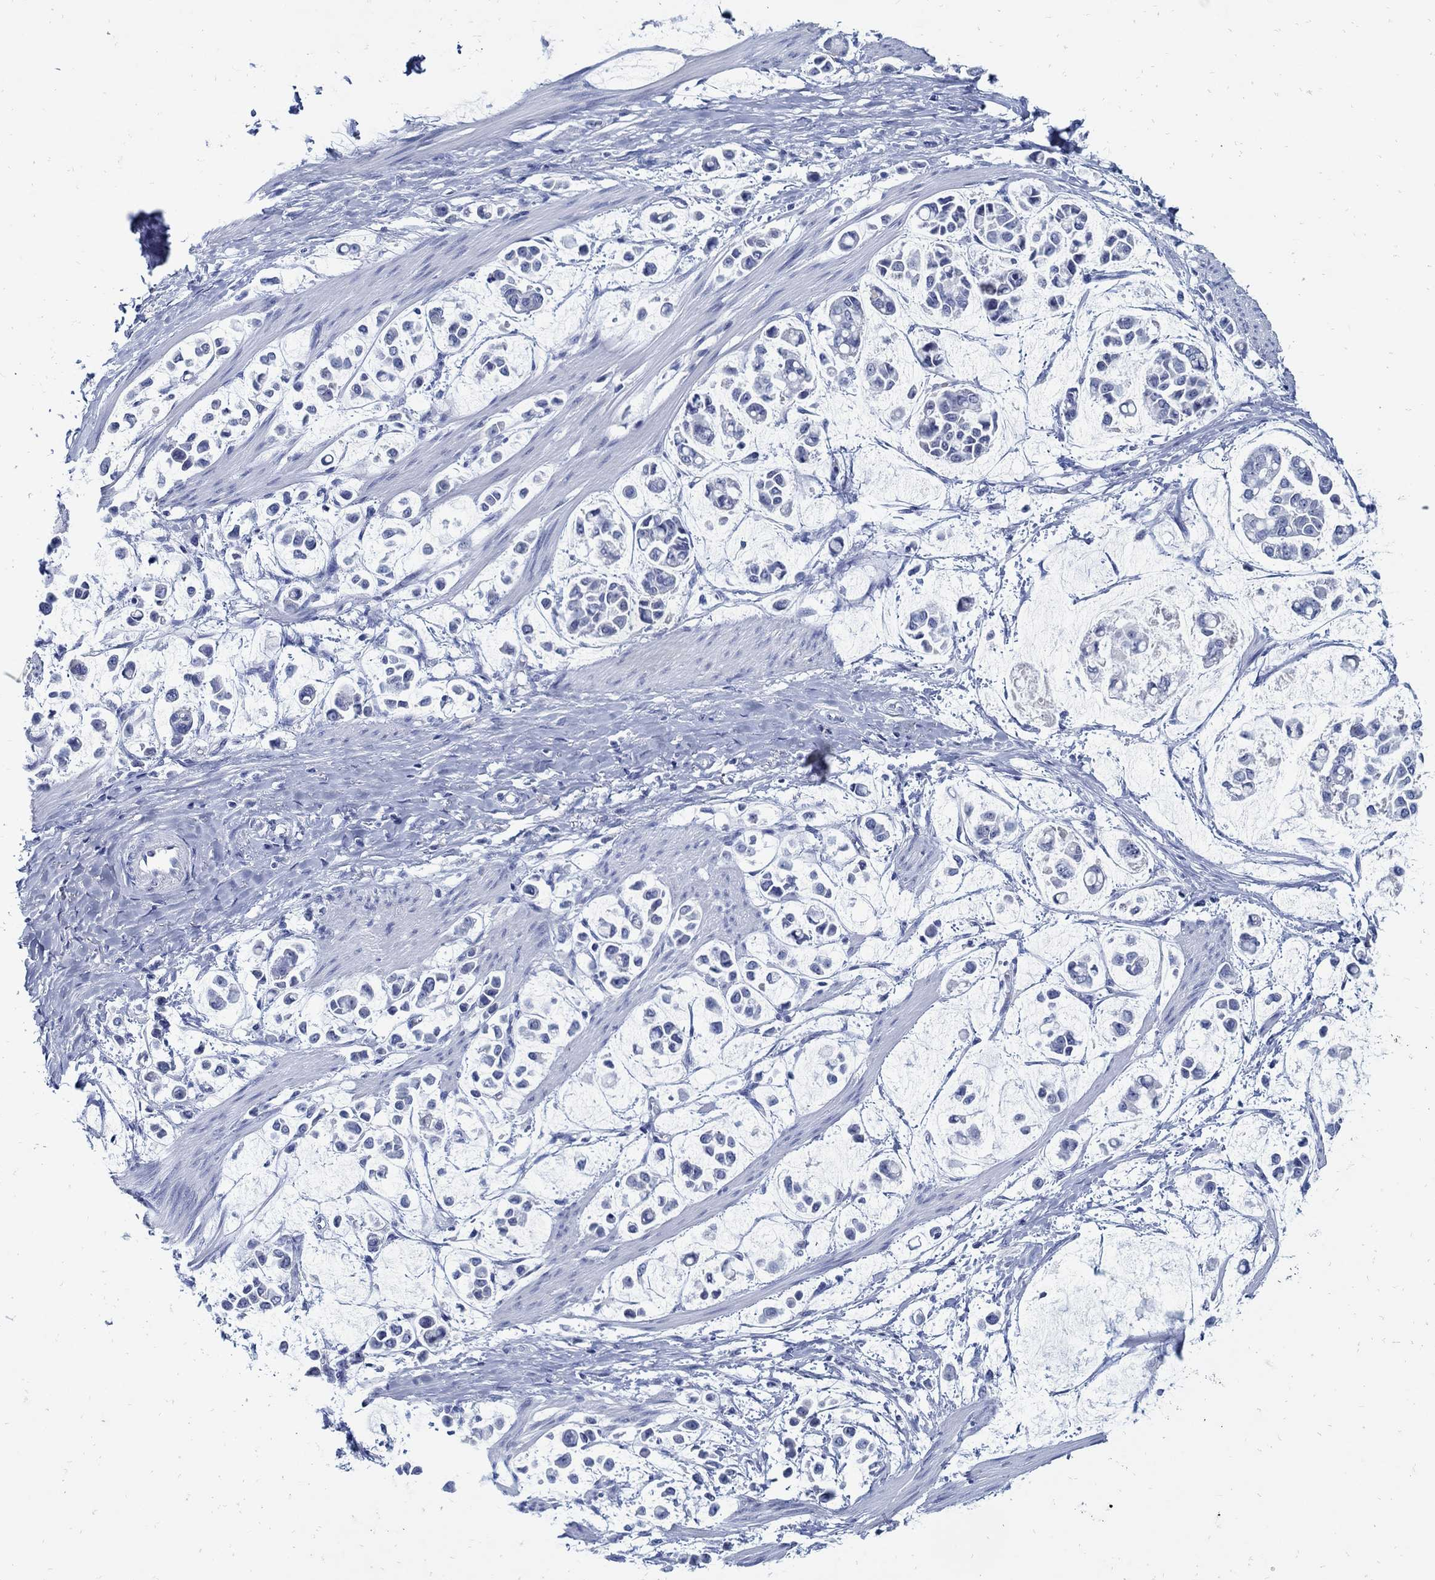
{"staining": {"intensity": "negative", "quantity": "none", "location": "none"}, "tissue": "stomach cancer", "cell_type": "Tumor cells", "image_type": "cancer", "snomed": [{"axis": "morphology", "description": "Adenocarcinoma, NOS"}, {"axis": "topography", "description": "Stomach"}], "caption": "Immunohistochemistry of stomach cancer exhibits no staining in tumor cells.", "gene": "PAX9", "patient": {"sex": "male", "age": 82}}